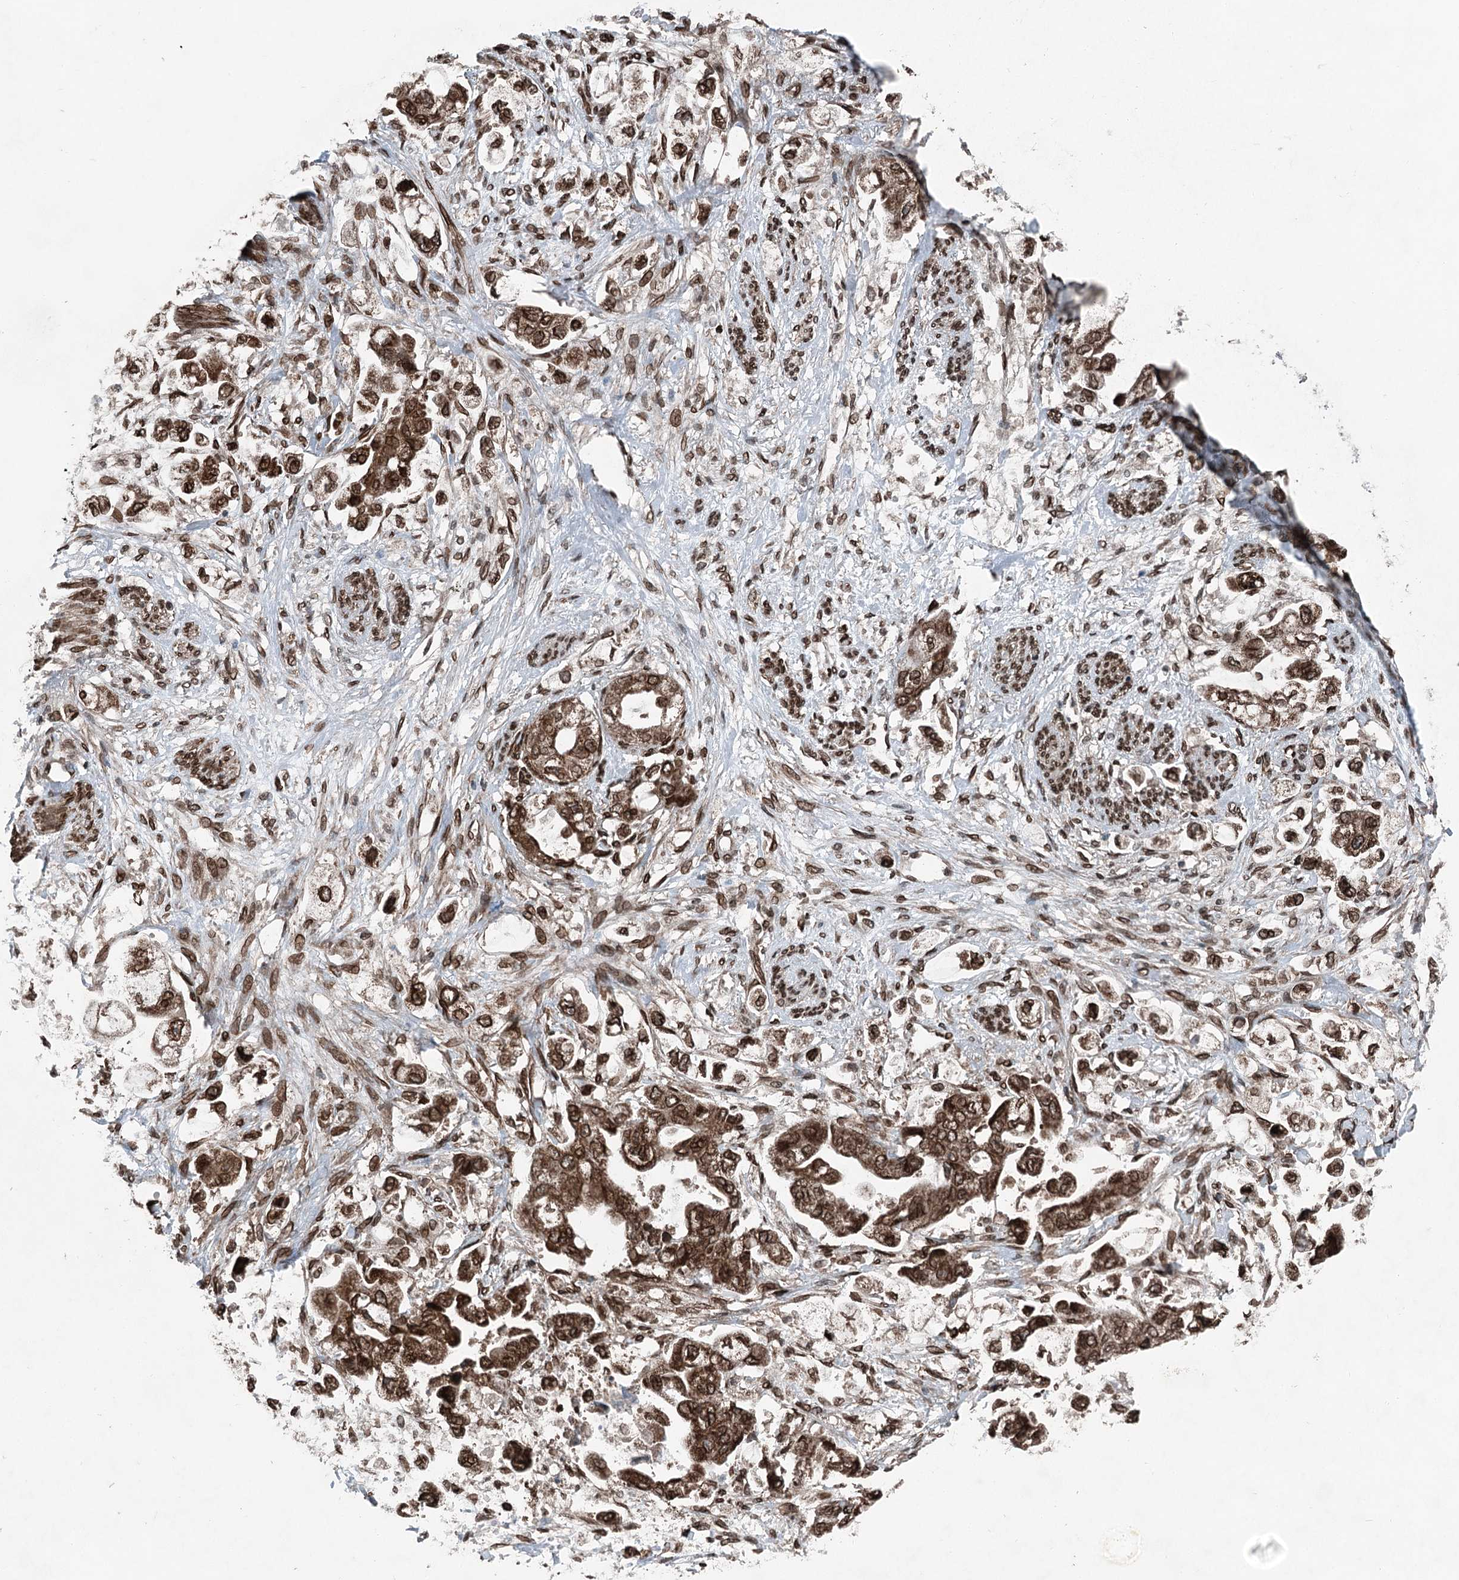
{"staining": {"intensity": "strong", "quantity": ">75%", "location": "cytoplasmic/membranous"}, "tissue": "stomach cancer", "cell_type": "Tumor cells", "image_type": "cancer", "snomed": [{"axis": "morphology", "description": "Adenocarcinoma, NOS"}, {"axis": "topography", "description": "Stomach"}], "caption": "Protein positivity by immunohistochemistry reveals strong cytoplasmic/membranous staining in approximately >75% of tumor cells in stomach cancer.", "gene": "BCKDHA", "patient": {"sex": "male", "age": 62}}